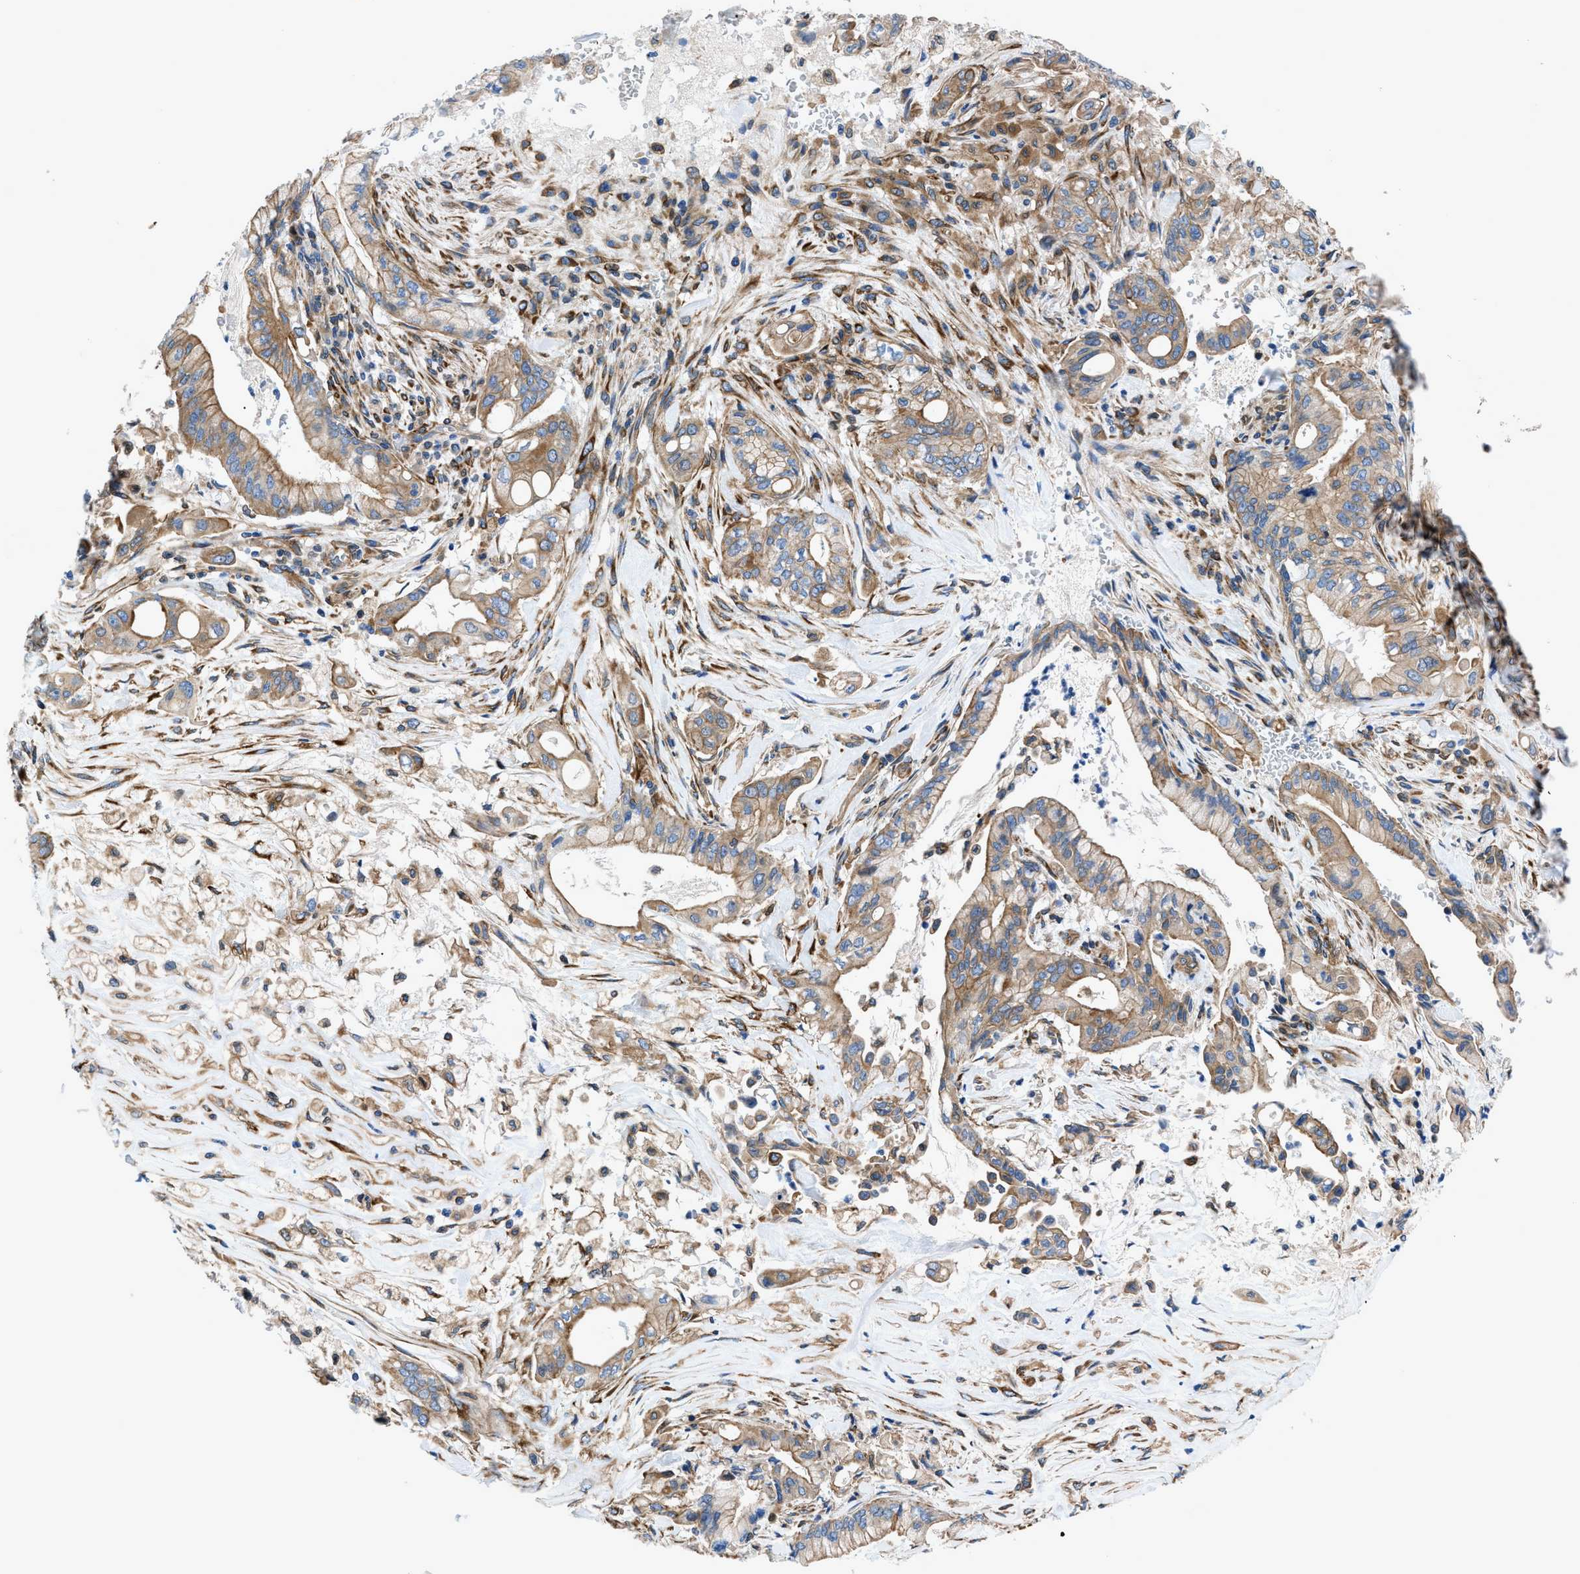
{"staining": {"intensity": "moderate", "quantity": ">75%", "location": "cytoplasmic/membranous"}, "tissue": "pancreatic cancer", "cell_type": "Tumor cells", "image_type": "cancer", "snomed": [{"axis": "morphology", "description": "Adenocarcinoma, NOS"}, {"axis": "topography", "description": "Pancreas"}], "caption": "A high-resolution image shows IHC staining of pancreatic cancer (adenocarcinoma), which demonstrates moderate cytoplasmic/membranous staining in approximately >75% of tumor cells. The staining was performed using DAB, with brown indicating positive protein expression. Nuclei are stained blue with hematoxylin.", "gene": "DMAC1", "patient": {"sex": "female", "age": 73}}